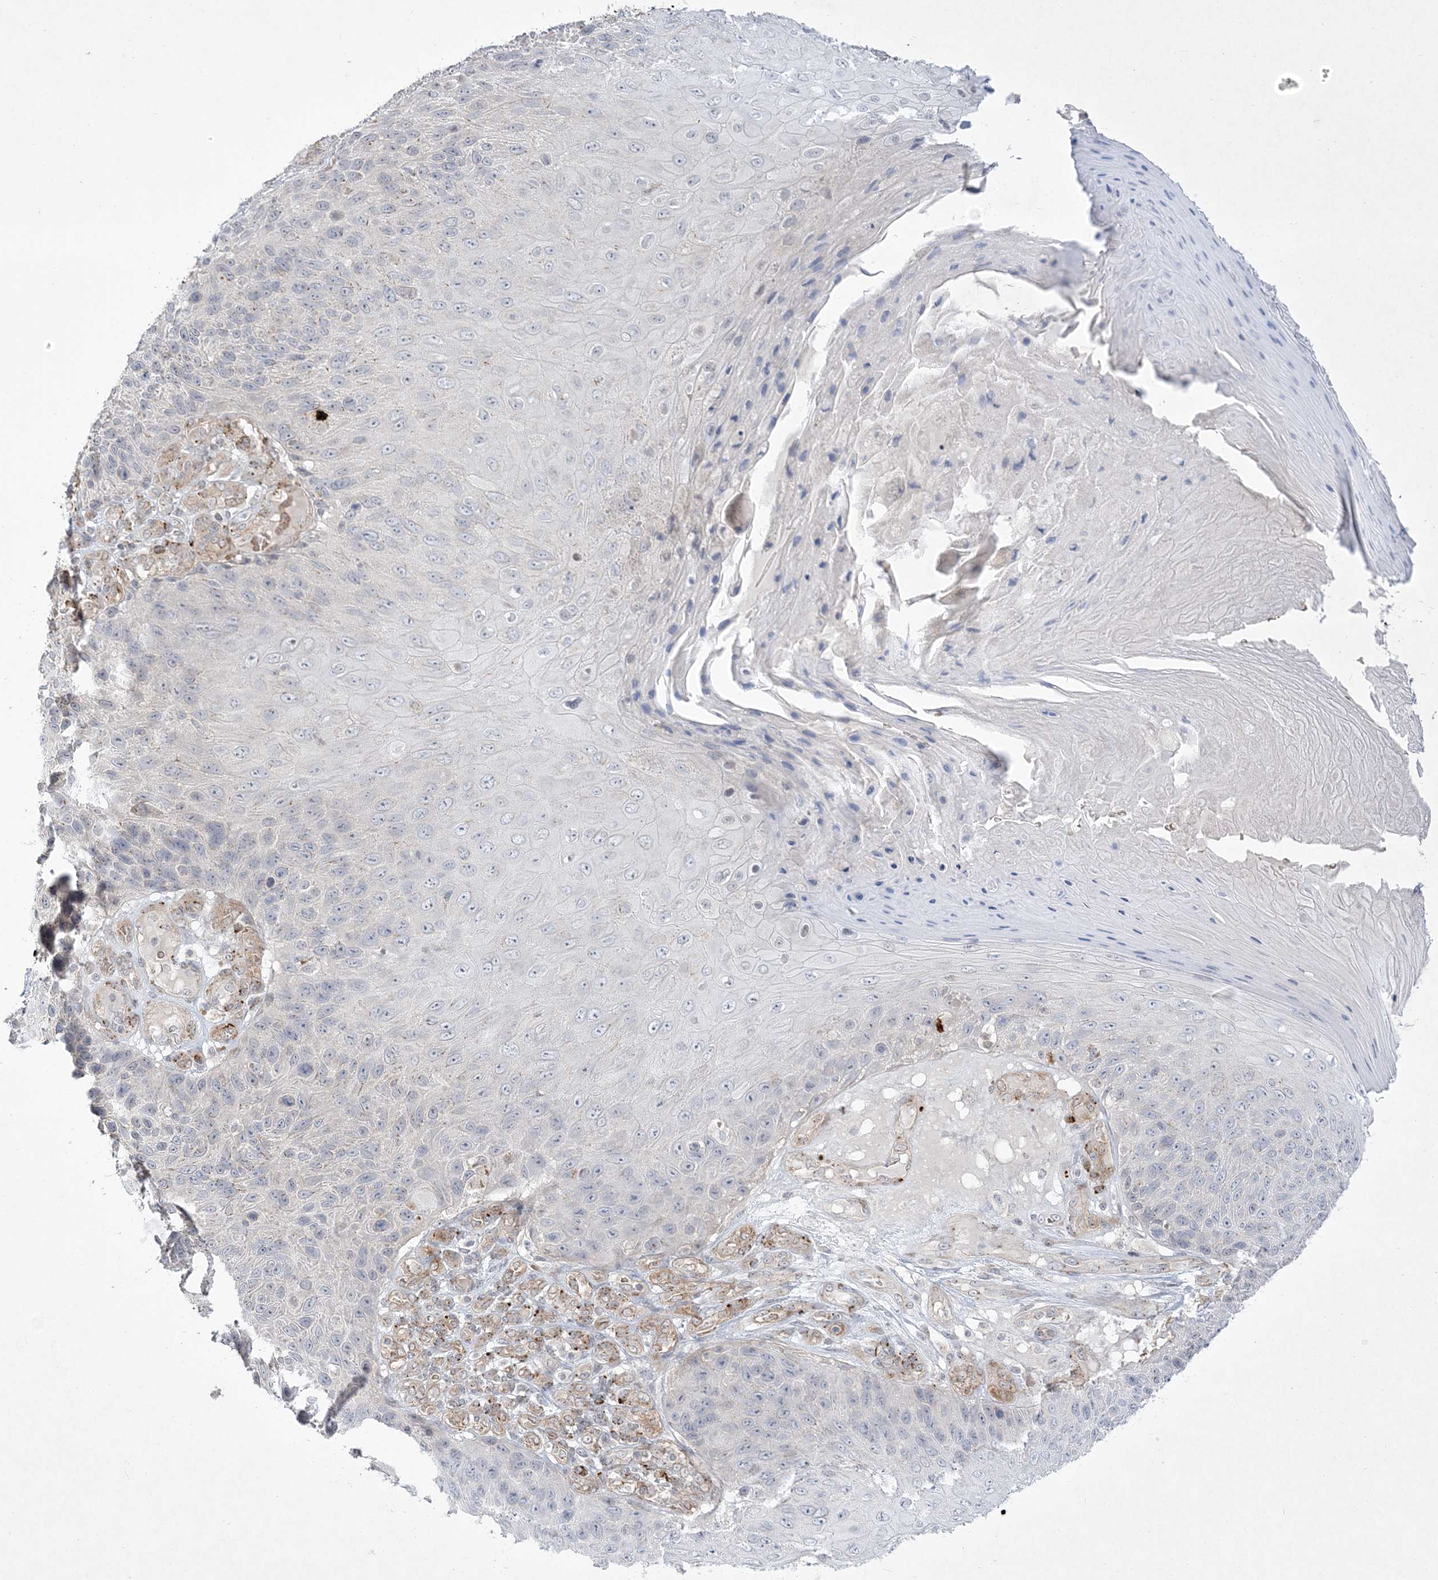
{"staining": {"intensity": "negative", "quantity": "none", "location": "none"}, "tissue": "skin cancer", "cell_type": "Tumor cells", "image_type": "cancer", "snomed": [{"axis": "morphology", "description": "Squamous cell carcinoma, NOS"}, {"axis": "topography", "description": "Skin"}], "caption": "Human skin cancer (squamous cell carcinoma) stained for a protein using immunohistochemistry (IHC) exhibits no positivity in tumor cells.", "gene": "ADAMTS12", "patient": {"sex": "female", "age": 88}}